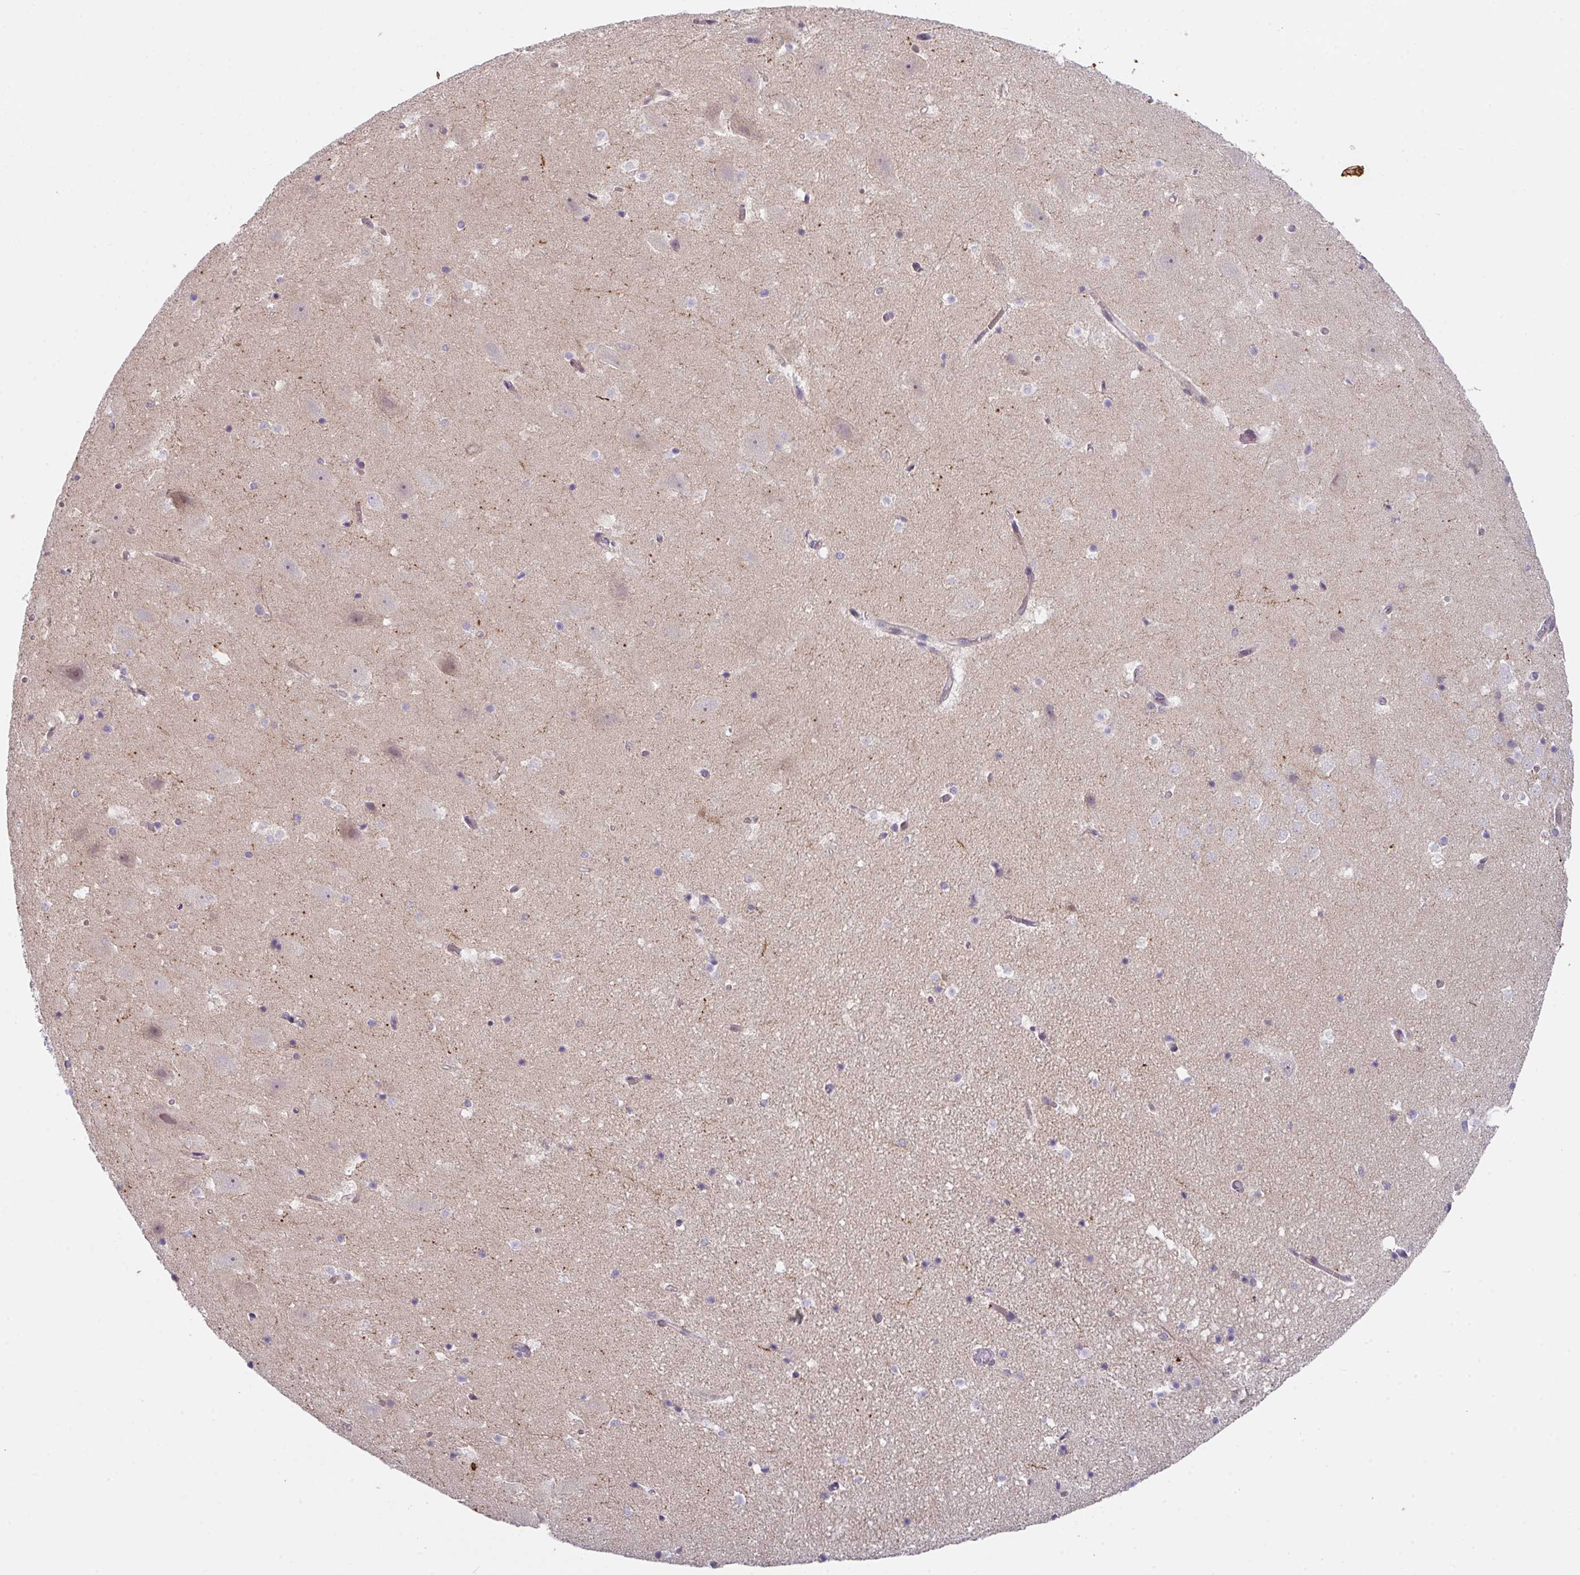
{"staining": {"intensity": "negative", "quantity": "none", "location": "none"}, "tissue": "hippocampus", "cell_type": "Glial cells", "image_type": "normal", "snomed": [{"axis": "morphology", "description": "Normal tissue, NOS"}, {"axis": "topography", "description": "Hippocampus"}], "caption": "DAB immunohistochemical staining of benign human hippocampus exhibits no significant positivity in glial cells.", "gene": "RBM18", "patient": {"sex": "female", "age": 42}}